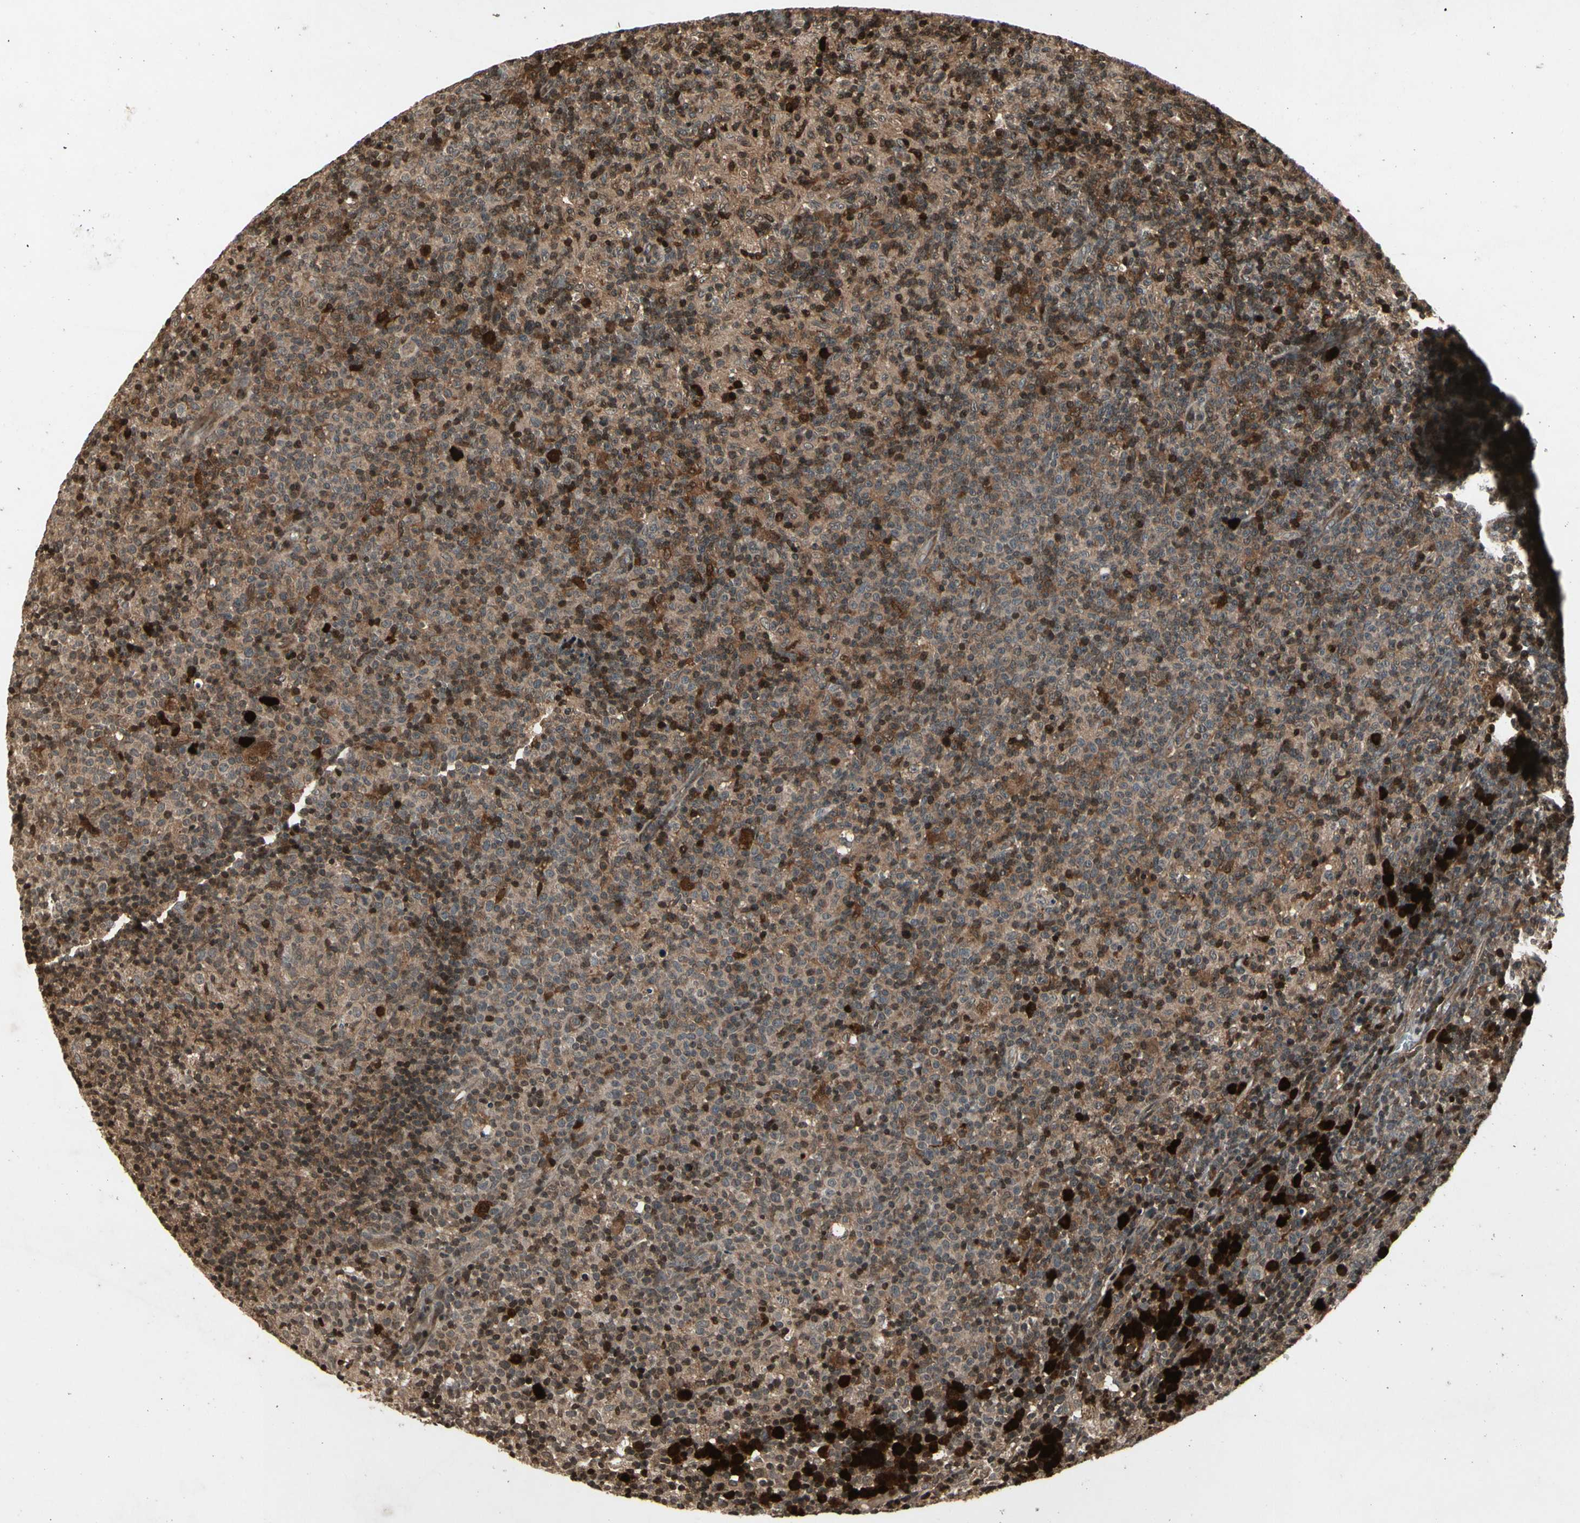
{"staining": {"intensity": "weak", "quantity": ">75%", "location": "cytoplasmic/membranous"}, "tissue": "lymph node", "cell_type": "Germinal center cells", "image_type": "normal", "snomed": [{"axis": "morphology", "description": "Normal tissue, NOS"}, {"axis": "morphology", "description": "Inflammation, NOS"}, {"axis": "topography", "description": "Lymph node"}], "caption": "Immunohistochemical staining of benign human lymph node shows low levels of weak cytoplasmic/membranous staining in approximately >75% of germinal center cells.", "gene": "GLRX", "patient": {"sex": "male", "age": 55}}